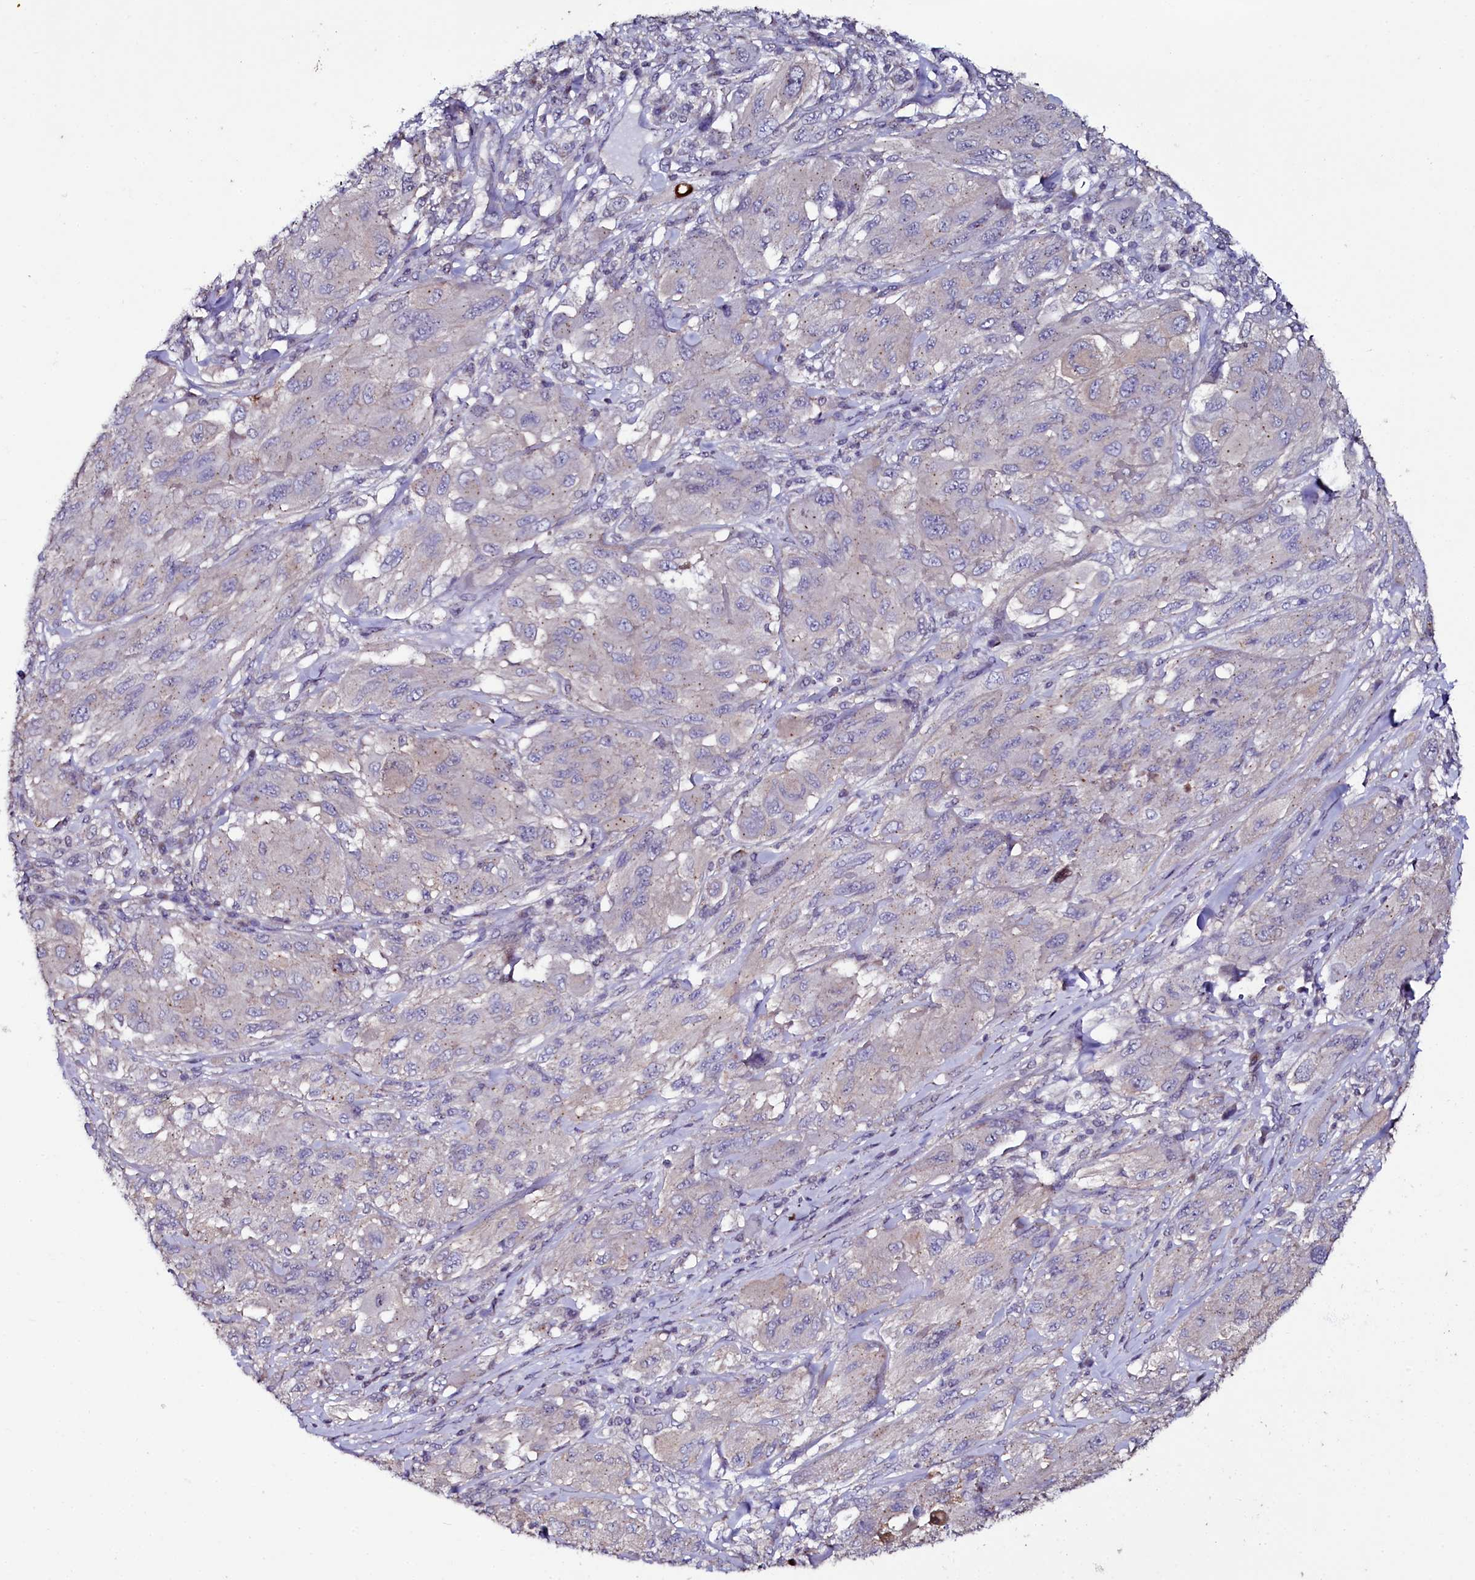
{"staining": {"intensity": "negative", "quantity": "none", "location": "none"}, "tissue": "melanoma", "cell_type": "Tumor cells", "image_type": "cancer", "snomed": [{"axis": "morphology", "description": "Malignant melanoma, NOS"}, {"axis": "topography", "description": "Skin"}], "caption": "Tumor cells are negative for protein expression in human malignant melanoma.", "gene": "USPL1", "patient": {"sex": "female", "age": 91}}